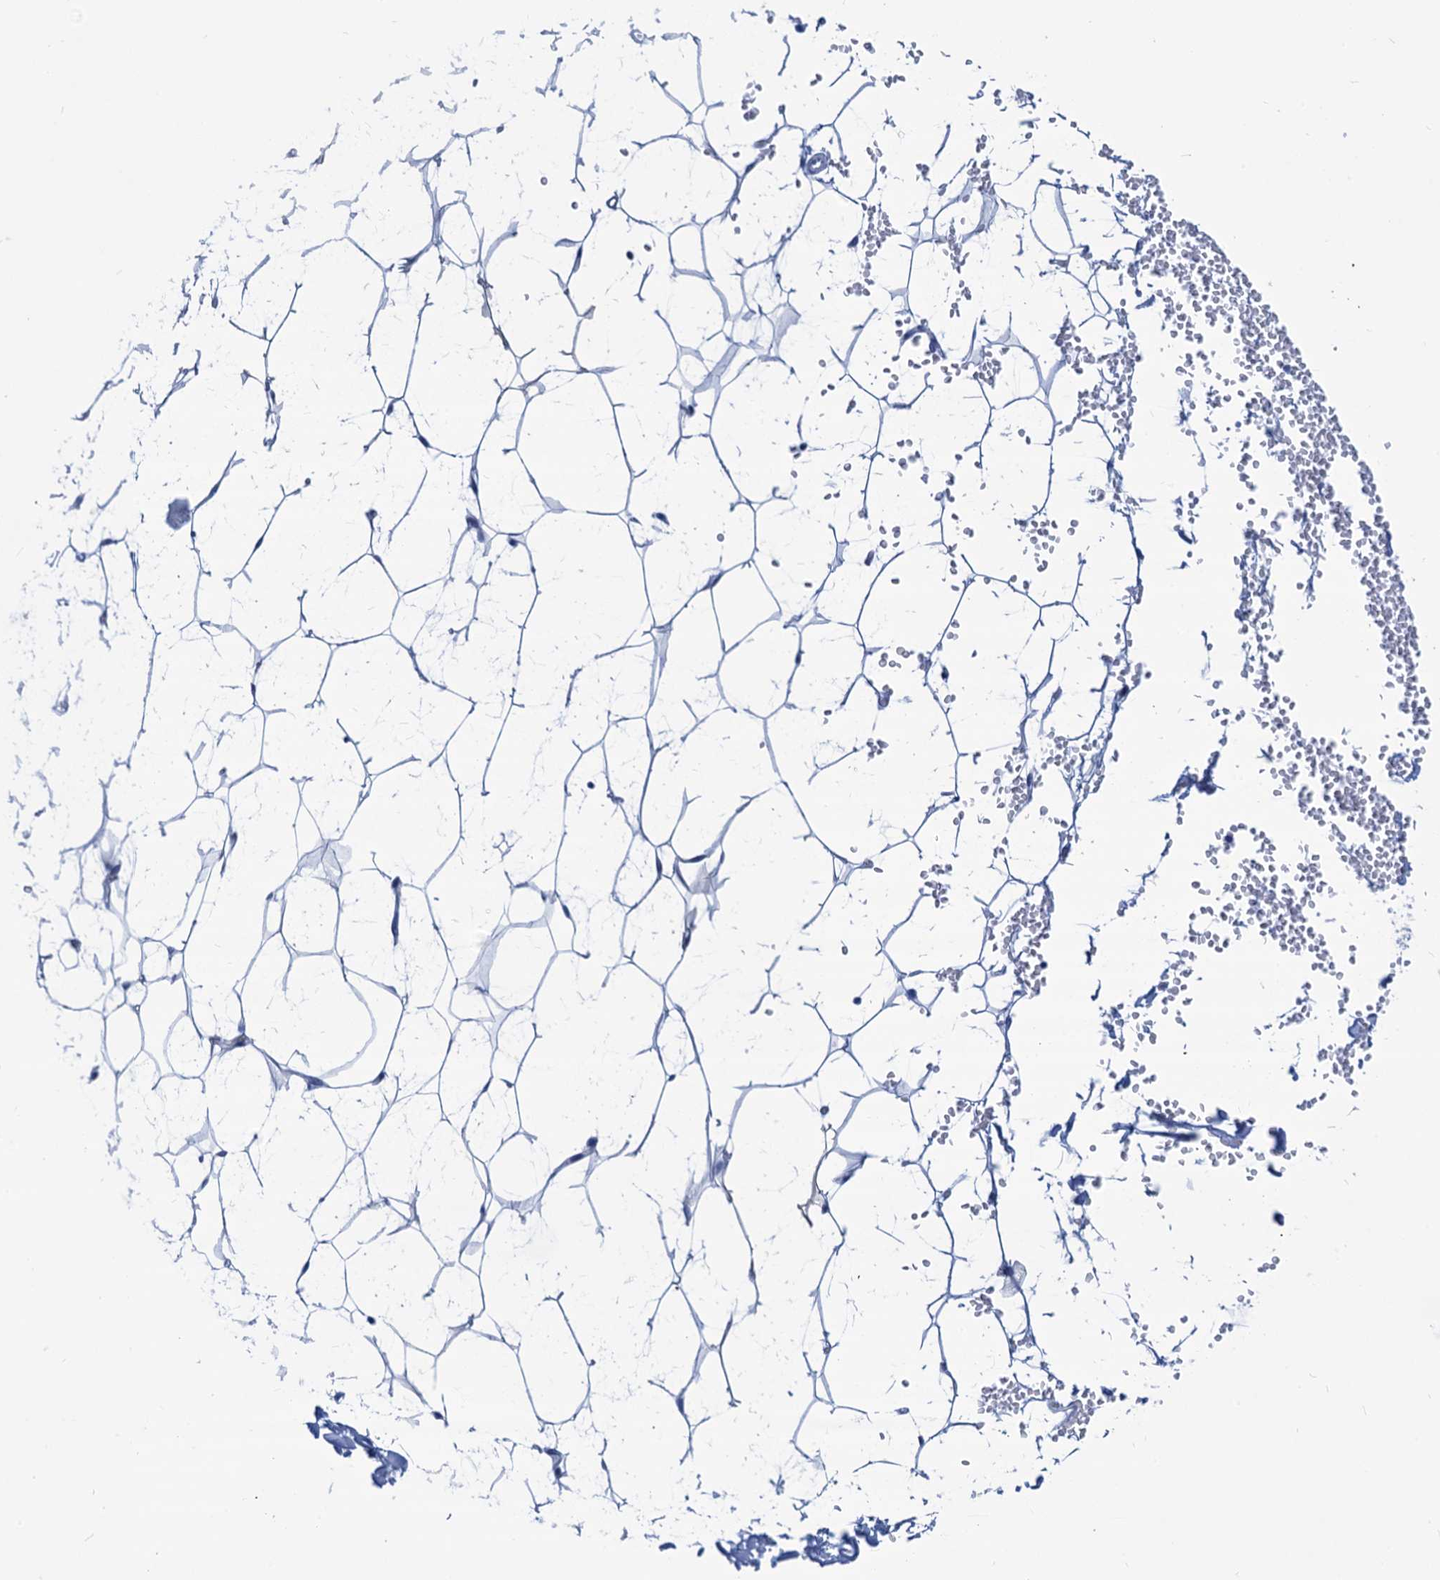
{"staining": {"intensity": "negative", "quantity": "none", "location": "none"}, "tissue": "adipose tissue", "cell_type": "Adipocytes", "image_type": "normal", "snomed": [{"axis": "morphology", "description": "Normal tissue, NOS"}, {"axis": "topography", "description": "Breast"}], "caption": "High power microscopy photomicrograph of an immunohistochemistry micrograph of normal adipose tissue, revealing no significant staining in adipocytes. The staining is performed using DAB brown chromogen with nuclei counter-stained in using hematoxylin.", "gene": "CABYR", "patient": {"sex": "female", "age": 23}}